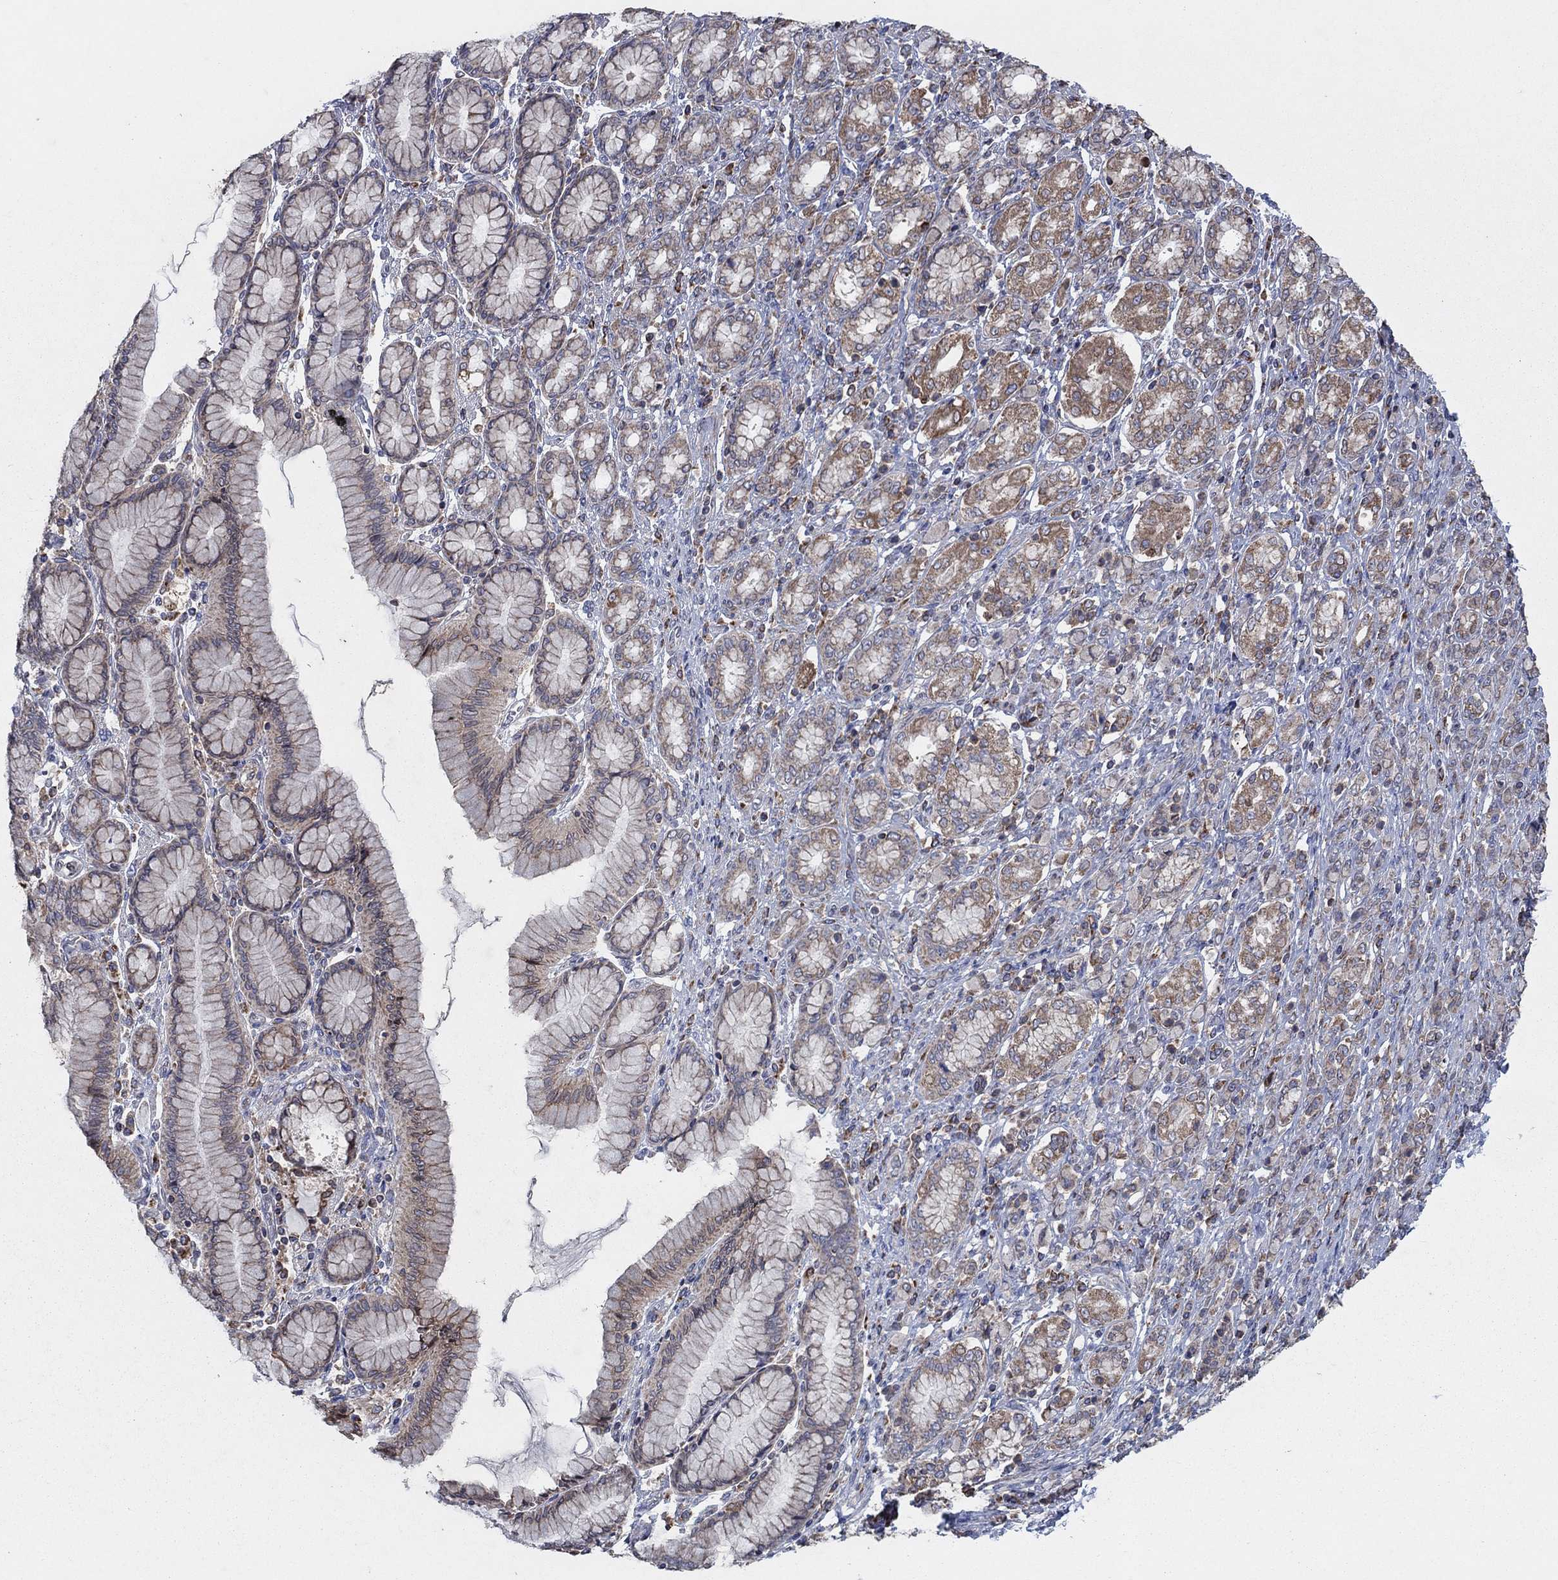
{"staining": {"intensity": "weak", "quantity": ">75%", "location": "cytoplasmic/membranous"}, "tissue": "stomach cancer", "cell_type": "Tumor cells", "image_type": "cancer", "snomed": [{"axis": "morphology", "description": "Normal tissue, NOS"}, {"axis": "morphology", "description": "Adenocarcinoma, NOS"}, {"axis": "topography", "description": "Stomach"}], "caption": "Protein staining by immunohistochemistry shows weak cytoplasmic/membranous staining in about >75% of tumor cells in adenocarcinoma (stomach).", "gene": "NCEH1", "patient": {"sex": "female", "age": 79}}